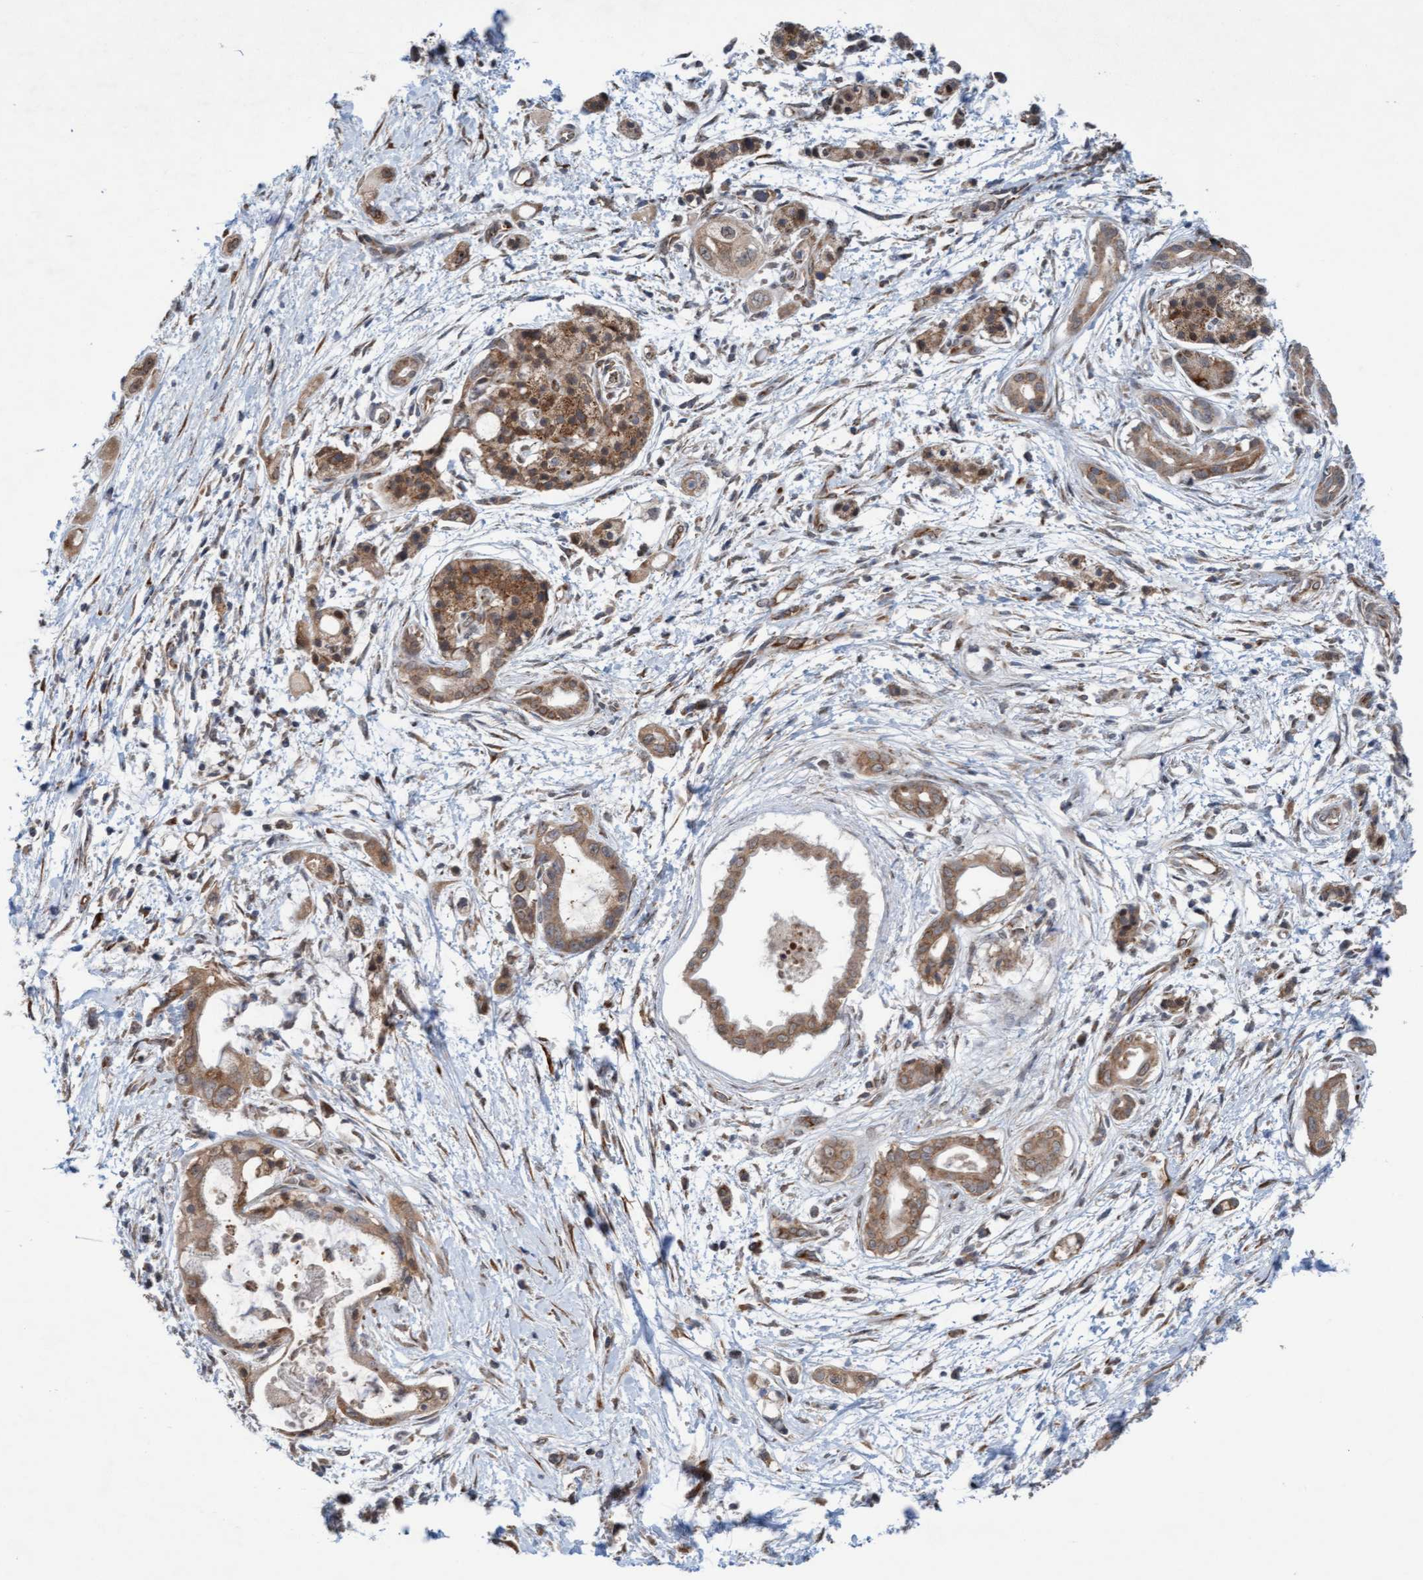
{"staining": {"intensity": "moderate", "quantity": ">75%", "location": "cytoplasmic/membranous"}, "tissue": "pancreatic cancer", "cell_type": "Tumor cells", "image_type": "cancer", "snomed": [{"axis": "morphology", "description": "Adenocarcinoma, NOS"}, {"axis": "topography", "description": "Pancreas"}], "caption": "Brown immunohistochemical staining in adenocarcinoma (pancreatic) shows moderate cytoplasmic/membranous expression in about >75% of tumor cells. (Stains: DAB in brown, nuclei in blue, Microscopy: brightfield microscopy at high magnification).", "gene": "ZNF566", "patient": {"sex": "male", "age": 59}}